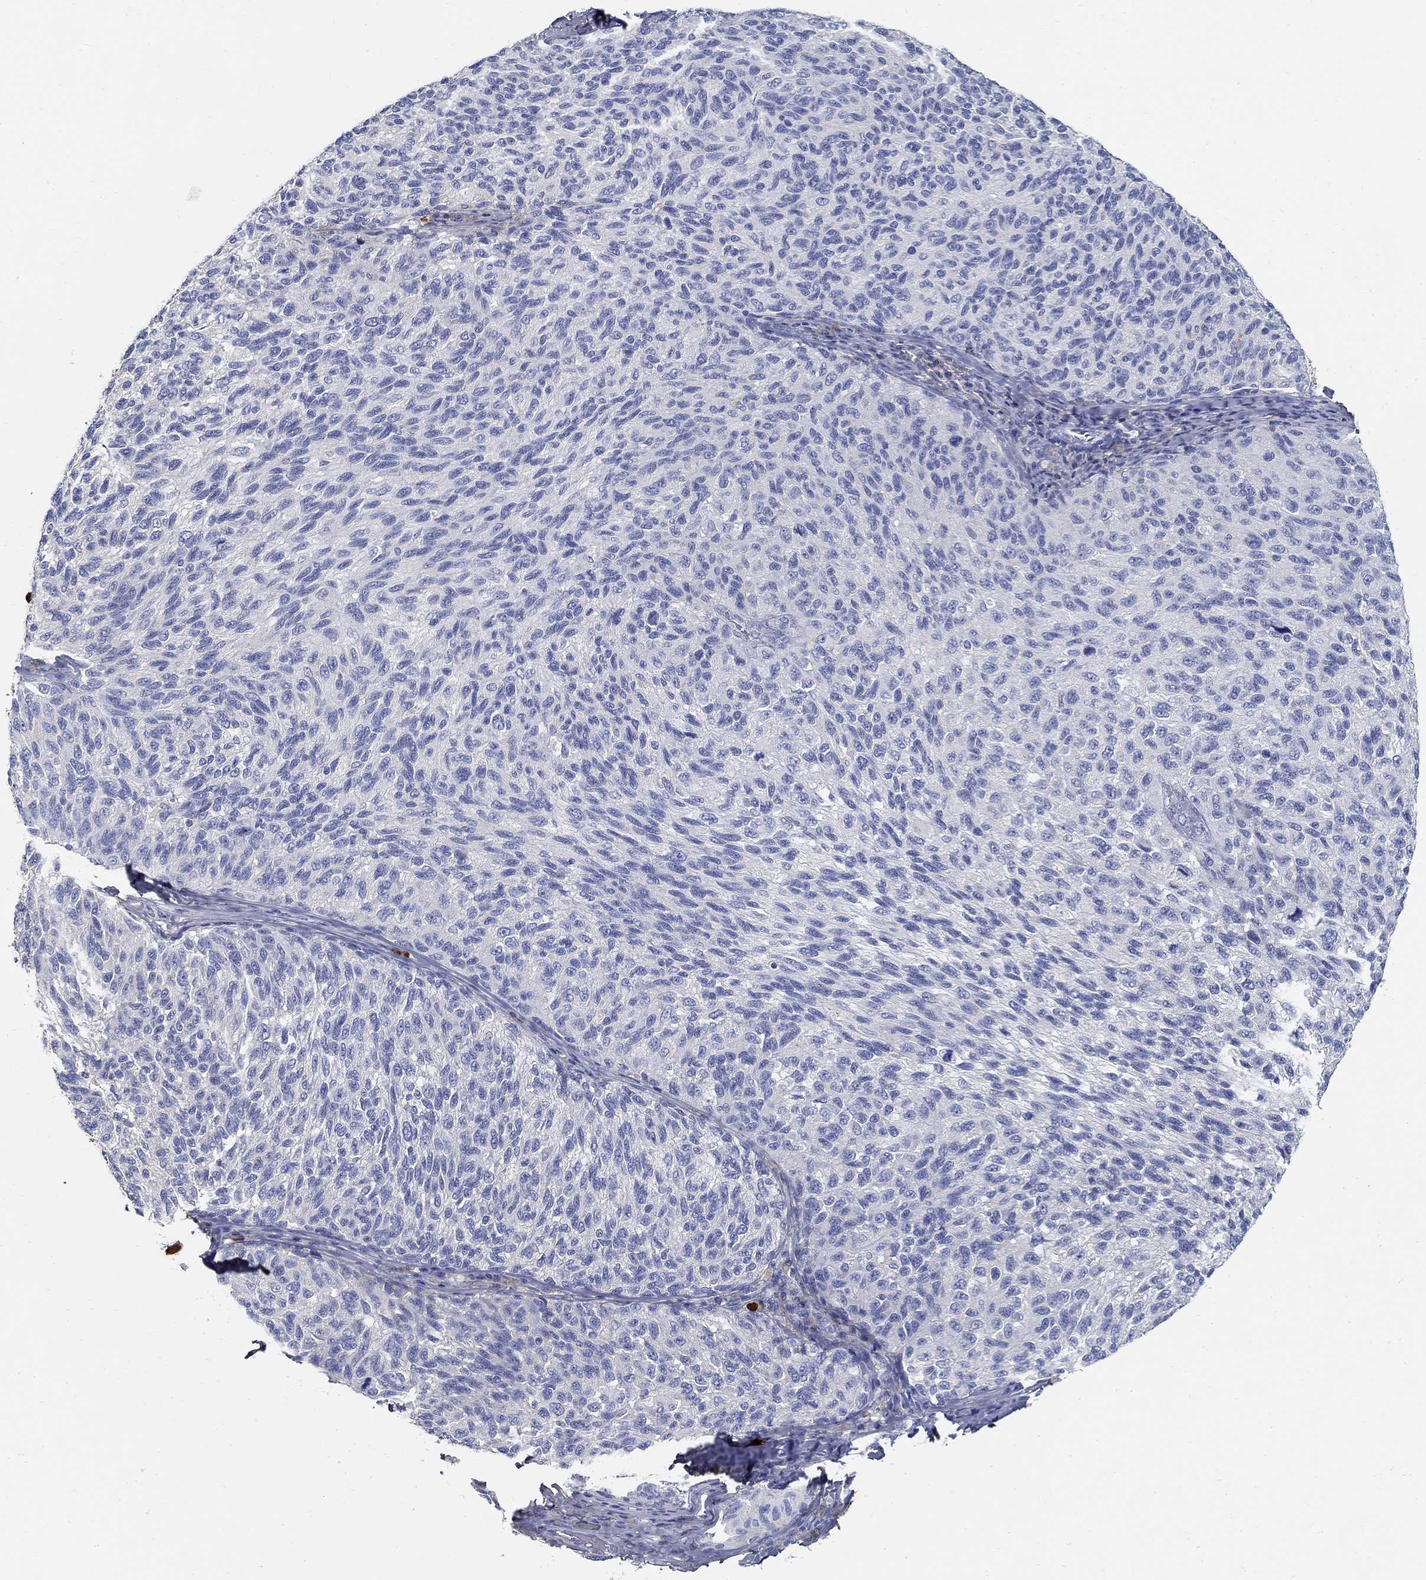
{"staining": {"intensity": "negative", "quantity": "none", "location": "none"}, "tissue": "melanoma", "cell_type": "Tumor cells", "image_type": "cancer", "snomed": [{"axis": "morphology", "description": "Malignant melanoma, NOS"}, {"axis": "topography", "description": "Skin"}], "caption": "Tumor cells are negative for brown protein staining in malignant melanoma.", "gene": "TGFBI", "patient": {"sex": "female", "age": 73}}